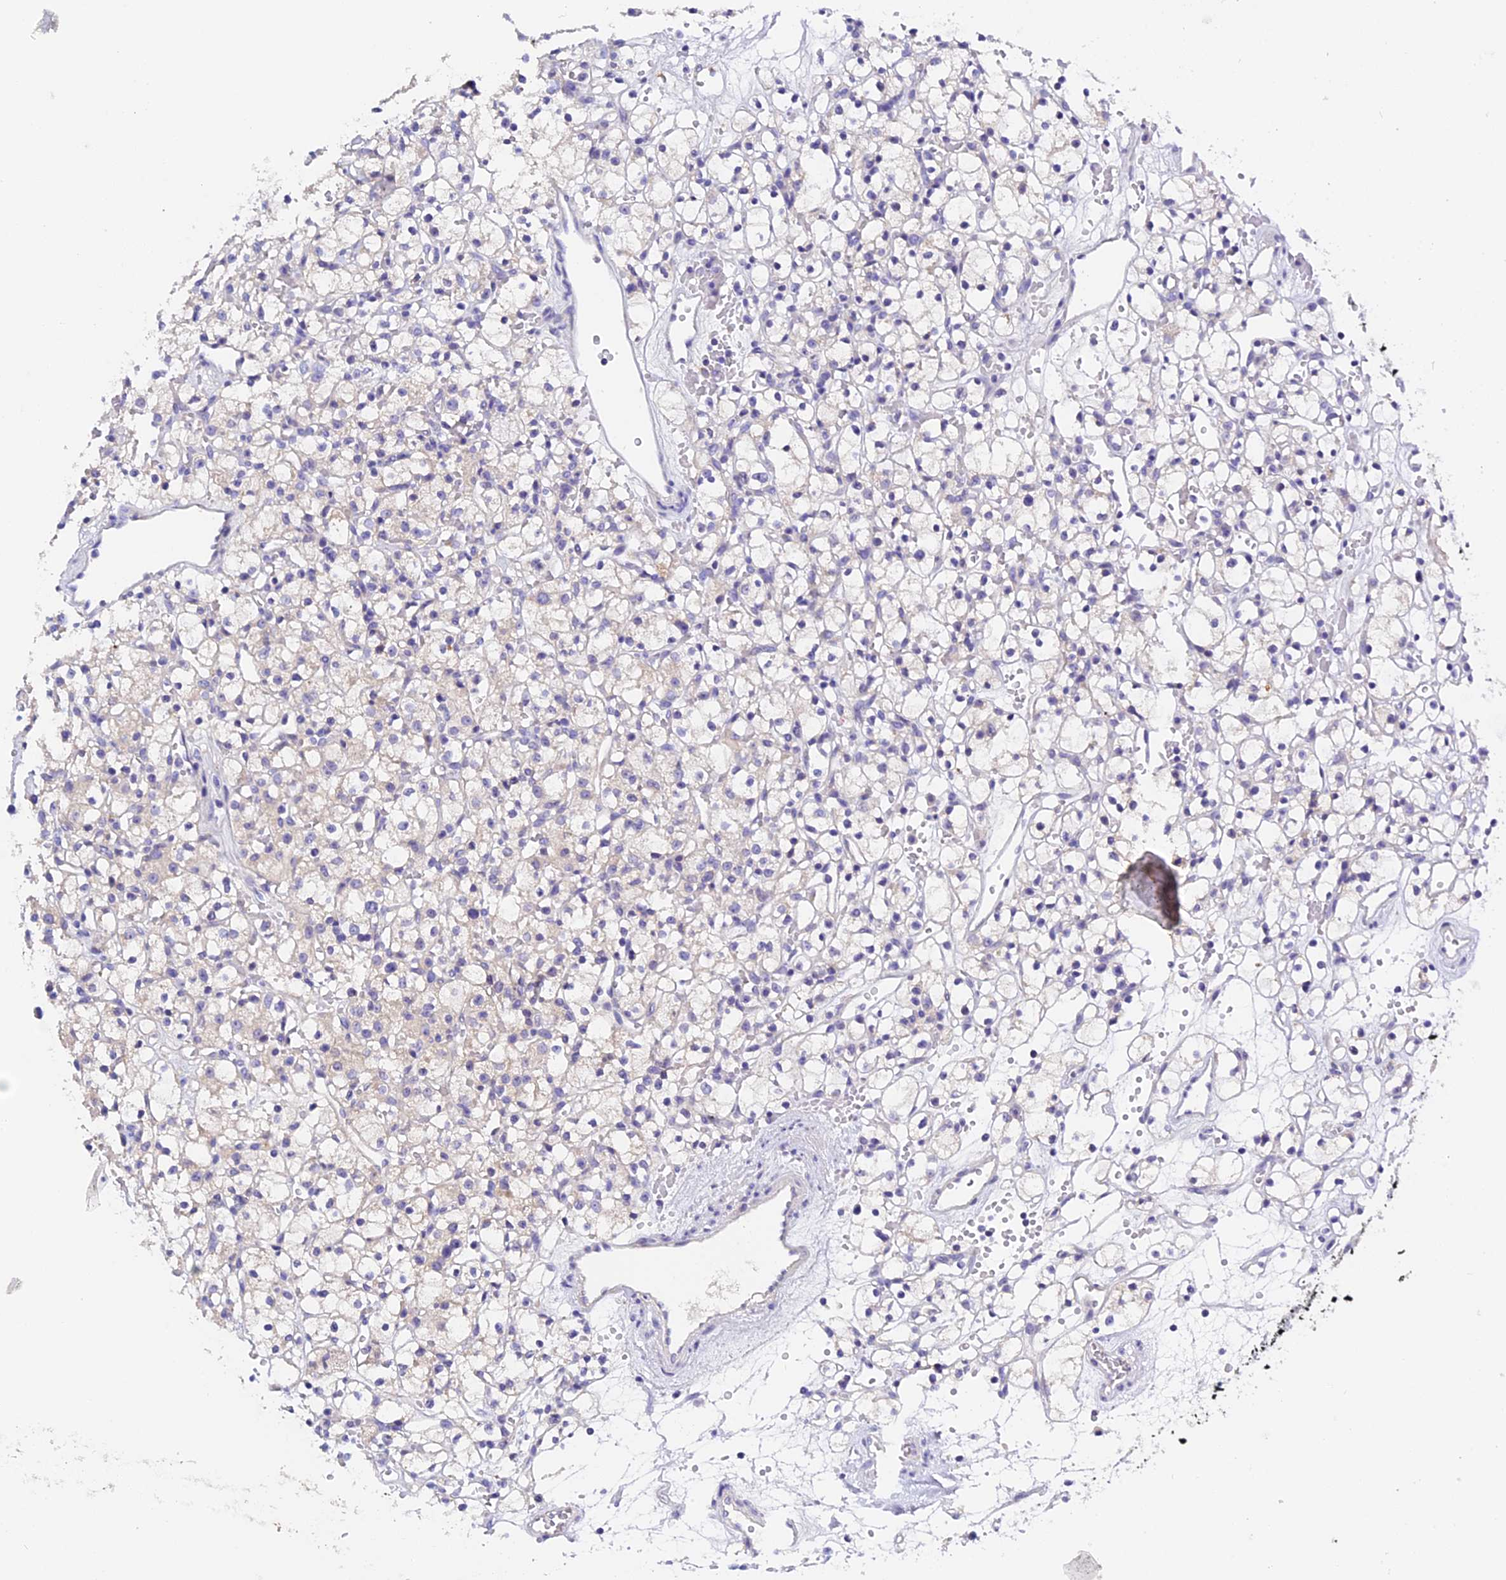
{"staining": {"intensity": "negative", "quantity": "none", "location": "none"}, "tissue": "renal cancer", "cell_type": "Tumor cells", "image_type": "cancer", "snomed": [{"axis": "morphology", "description": "Adenocarcinoma, NOS"}, {"axis": "topography", "description": "Kidney"}], "caption": "A high-resolution histopathology image shows IHC staining of renal cancer (adenocarcinoma), which exhibits no significant positivity in tumor cells.", "gene": "RTTN", "patient": {"sex": "female", "age": 59}}